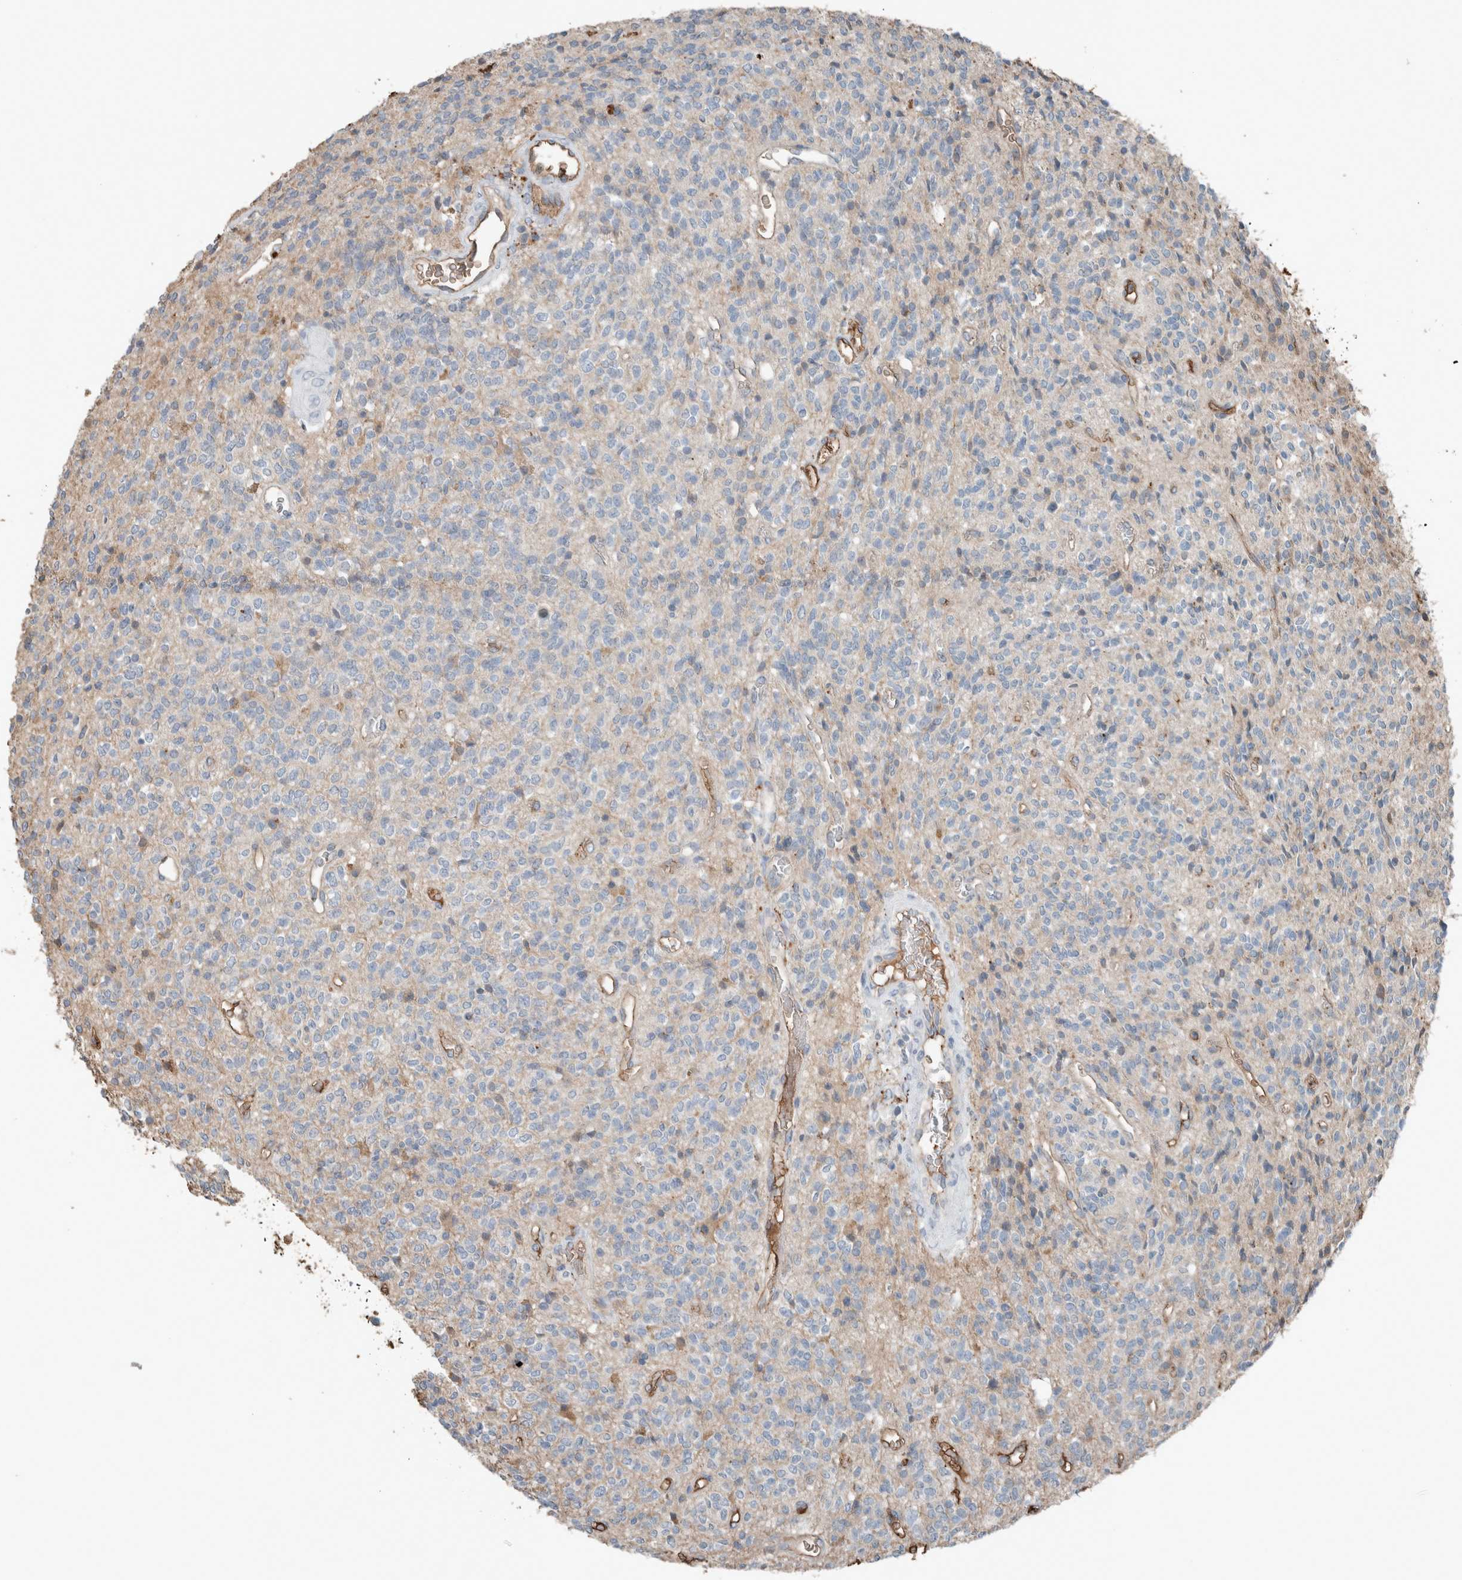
{"staining": {"intensity": "negative", "quantity": "none", "location": "none"}, "tissue": "glioma", "cell_type": "Tumor cells", "image_type": "cancer", "snomed": [{"axis": "morphology", "description": "Glioma, malignant, High grade"}, {"axis": "topography", "description": "Brain"}], "caption": "There is no significant expression in tumor cells of glioma.", "gene": "USP34", "patient": {"sex": "male", "age": 34}}